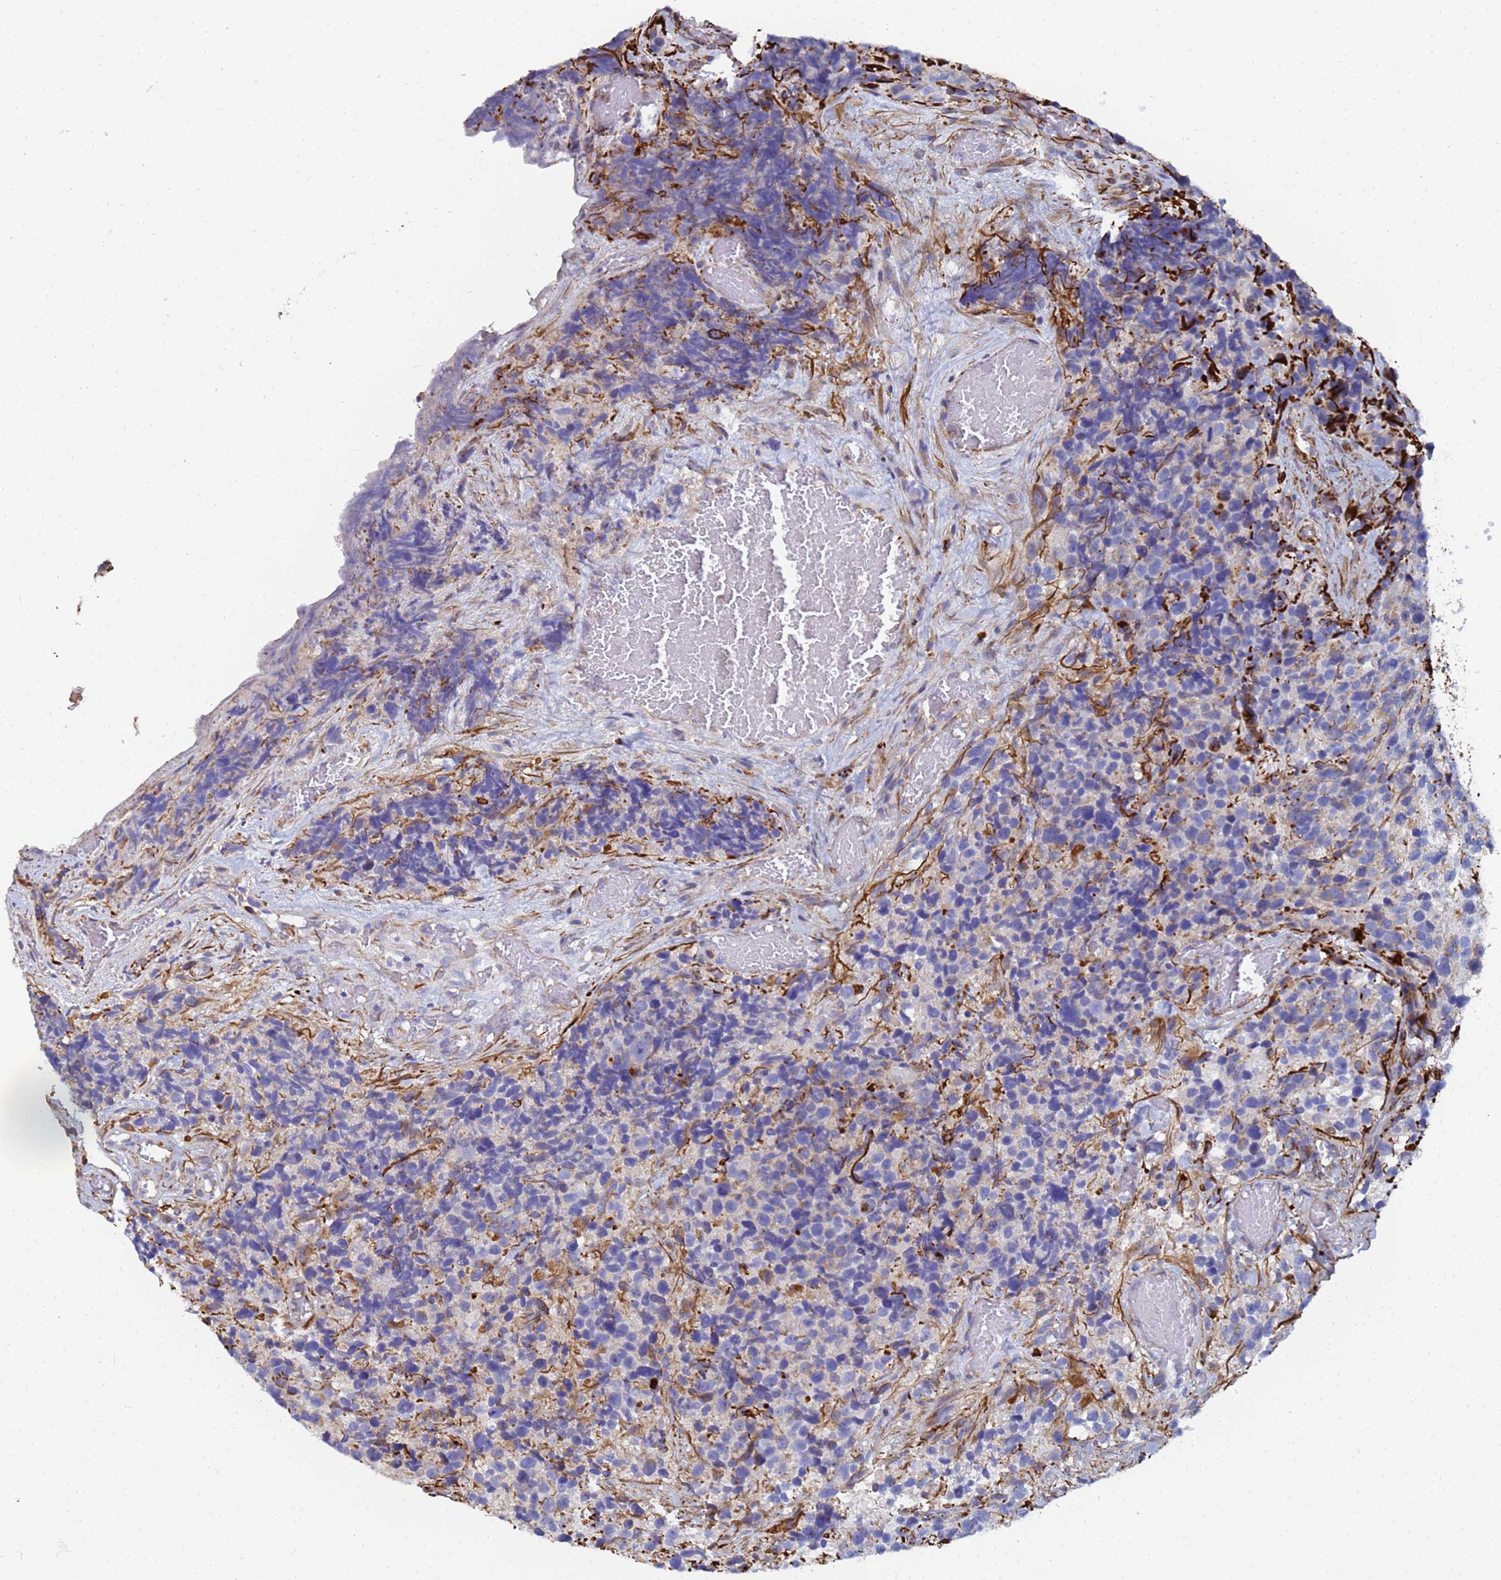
{"staining": {"intensity": "negative", "quantity": "none", "location": "none"}, "tissue": "glioma", "cell_type": "Tumor cells", "image_type": "cancer", "snomed": [{"axis": "morphology", "description": "Glioma, malignant, High grade"}, {"axis": "topography", "description": "Brain"}], "caption": "Tumor cells are negative for brown protein staining in glioma.", "gene": "SYT13", "patient": {"sex": "male", "age": 69}}